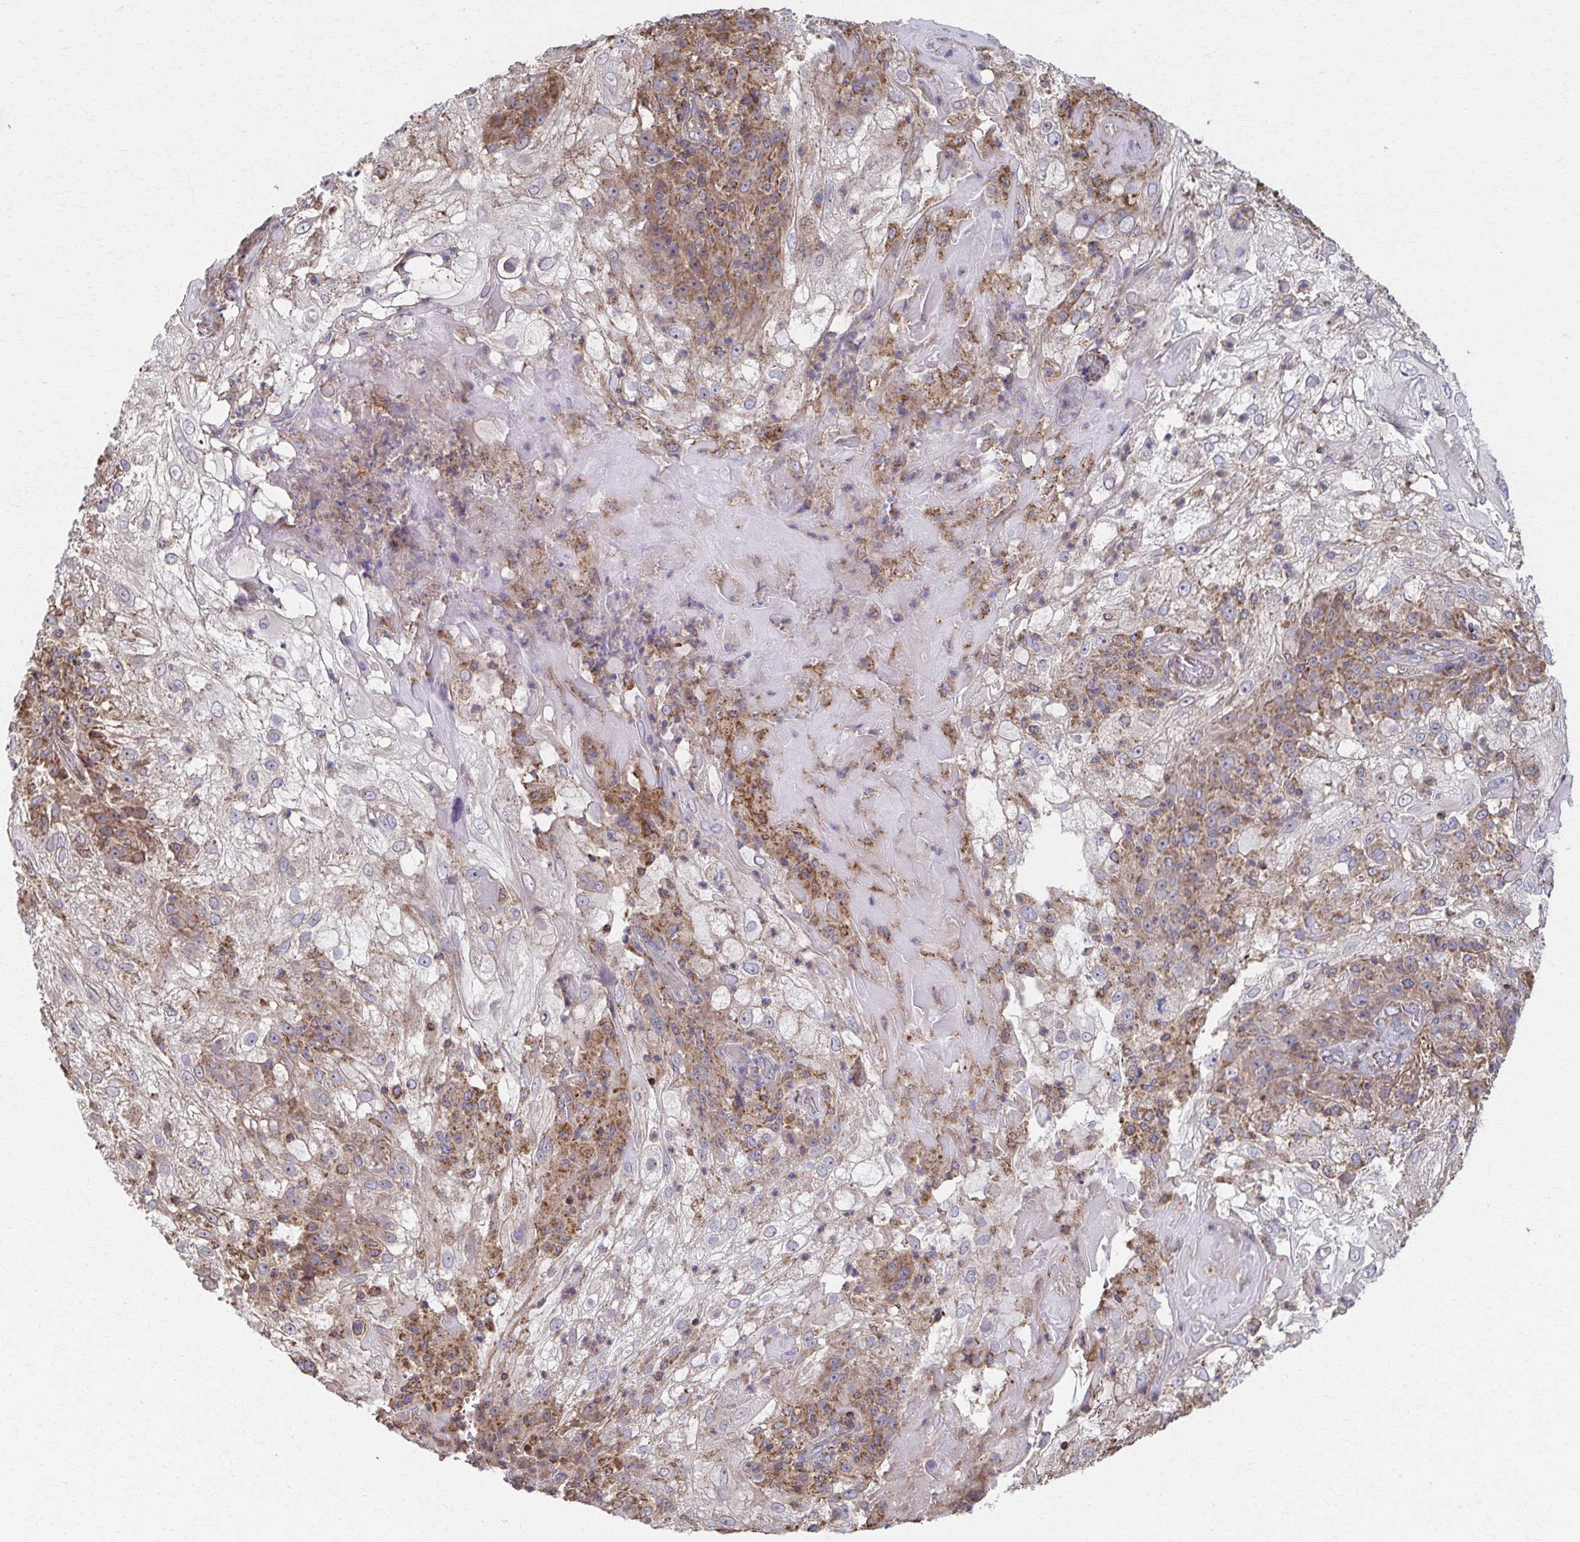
{"staining": {"intensity": "moderate", "quantity": "25%-75%", "location": "cytoplasmic/membranous"}, "tissue": "skin cancer", "cell_type": "Tumor cells", "image_type": "cancer", "snomed": [{"axis": "morphology", "description": "Normal tissue, NOS"}, {"axis": "morphology", "description": "Squamous cell carcinoma, NOS"}, {"axis": "topography", "description": "Skin"}], "caption": "DAB immunohistochemical staining of skin cancer exhibits moderate cytoplasmic/membranous protein expression in about 25%-75% of tumor cells.", "gene": "KLHL34", "patient": {"sex": "female", "age": 83}}